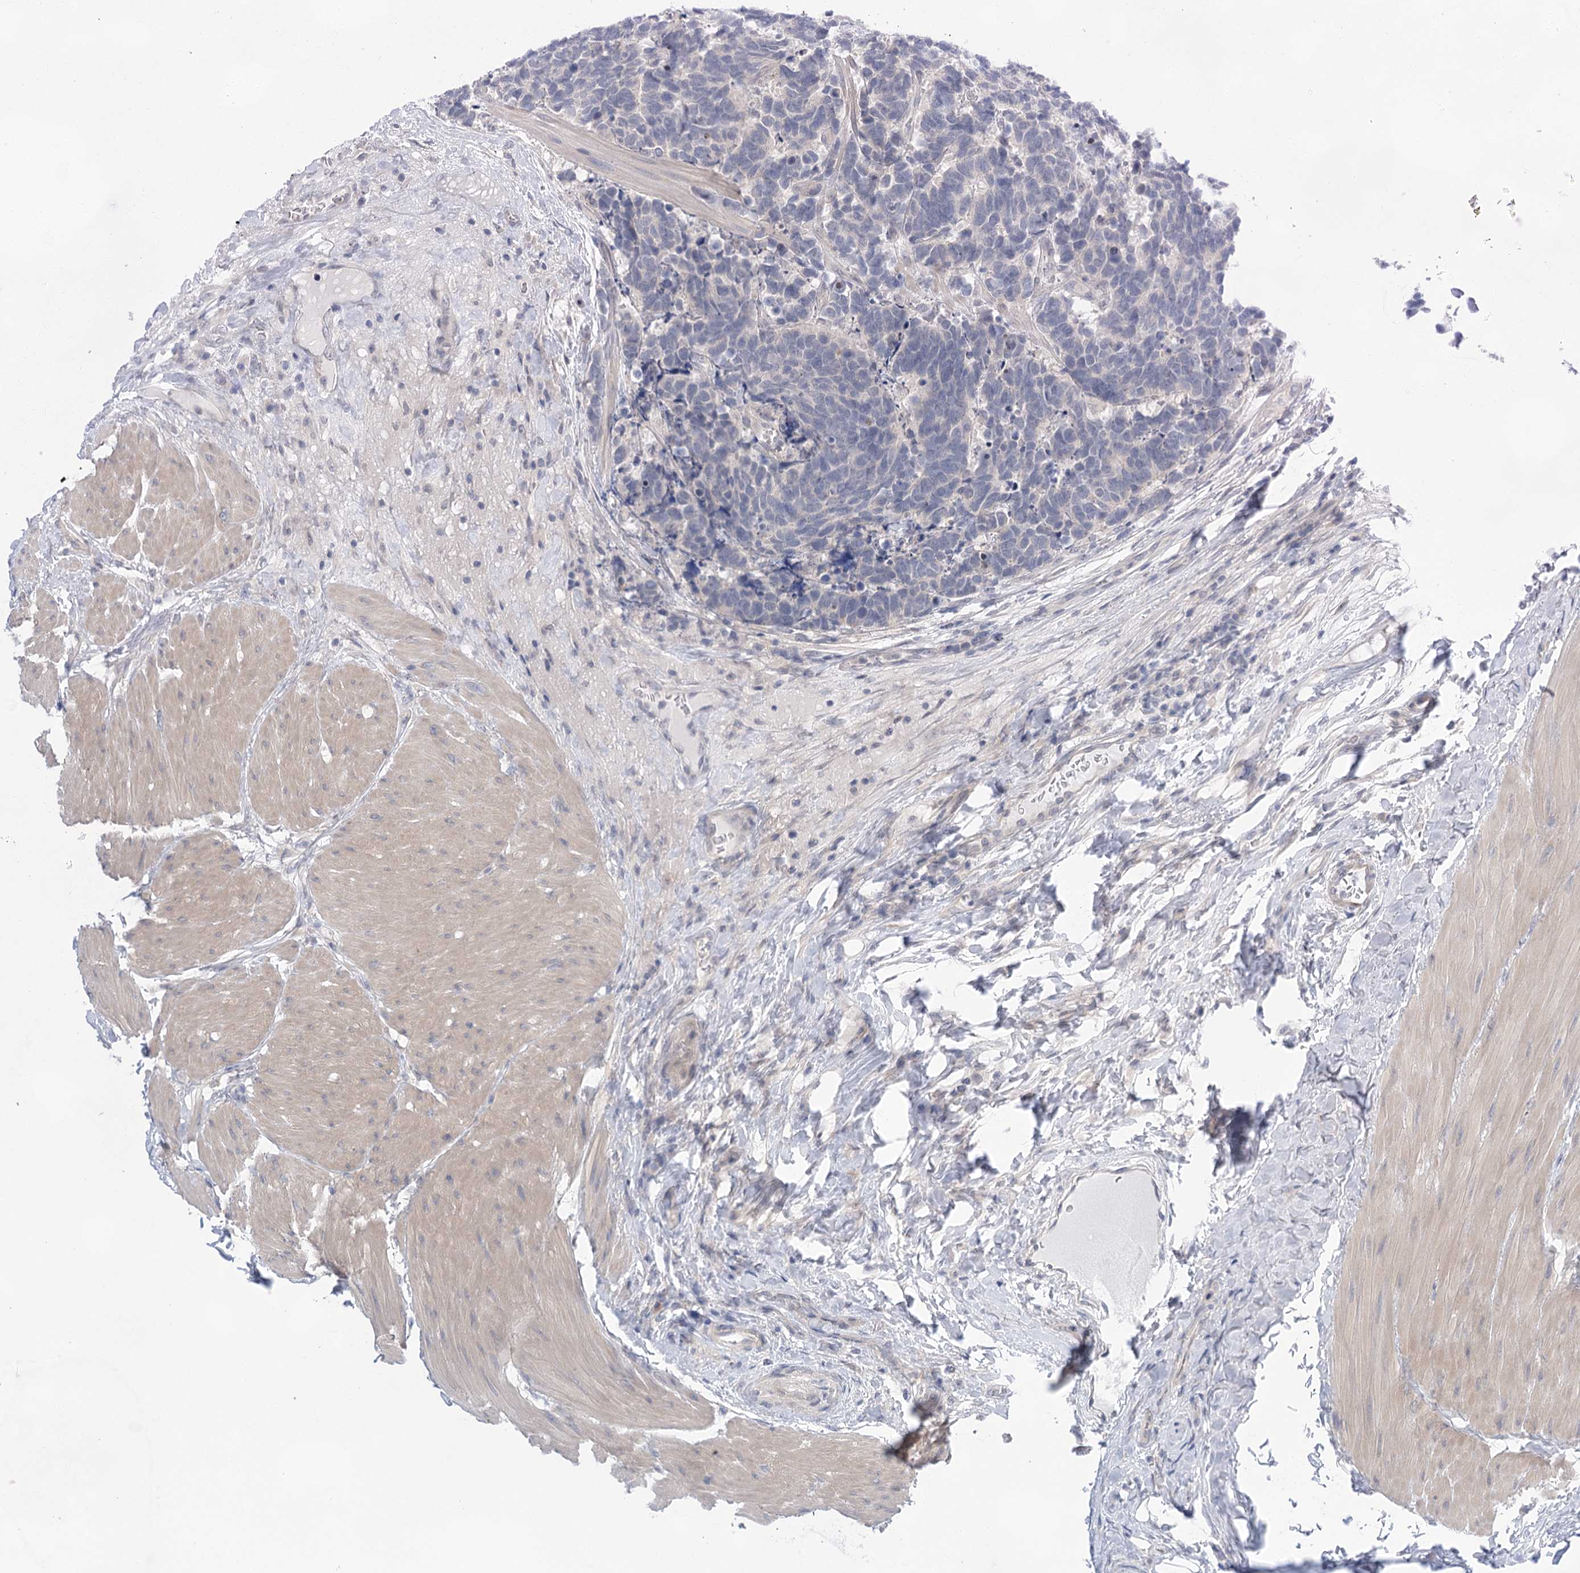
{"staining": {"intensity": "negative", "quantity": "none", "location": "none"}, "tissue": "carcinoid", "cell_type": "Tumor cells", "image_type": "cancer", "snomed": [{"axis": "morphology", "description": "Carcinoma, NOS"}, {"axis": "morphology", "description": "Carcinoid, malignant, NOS"}, {"axis": "topography", "description": "Urinary bladder"}], "caption": "The immunohistochemistry image has no significant positivity in tumor cells of carcinoid tissue.", "gene": "LALBA", "patient": {"sex": "male", "age": 57}}